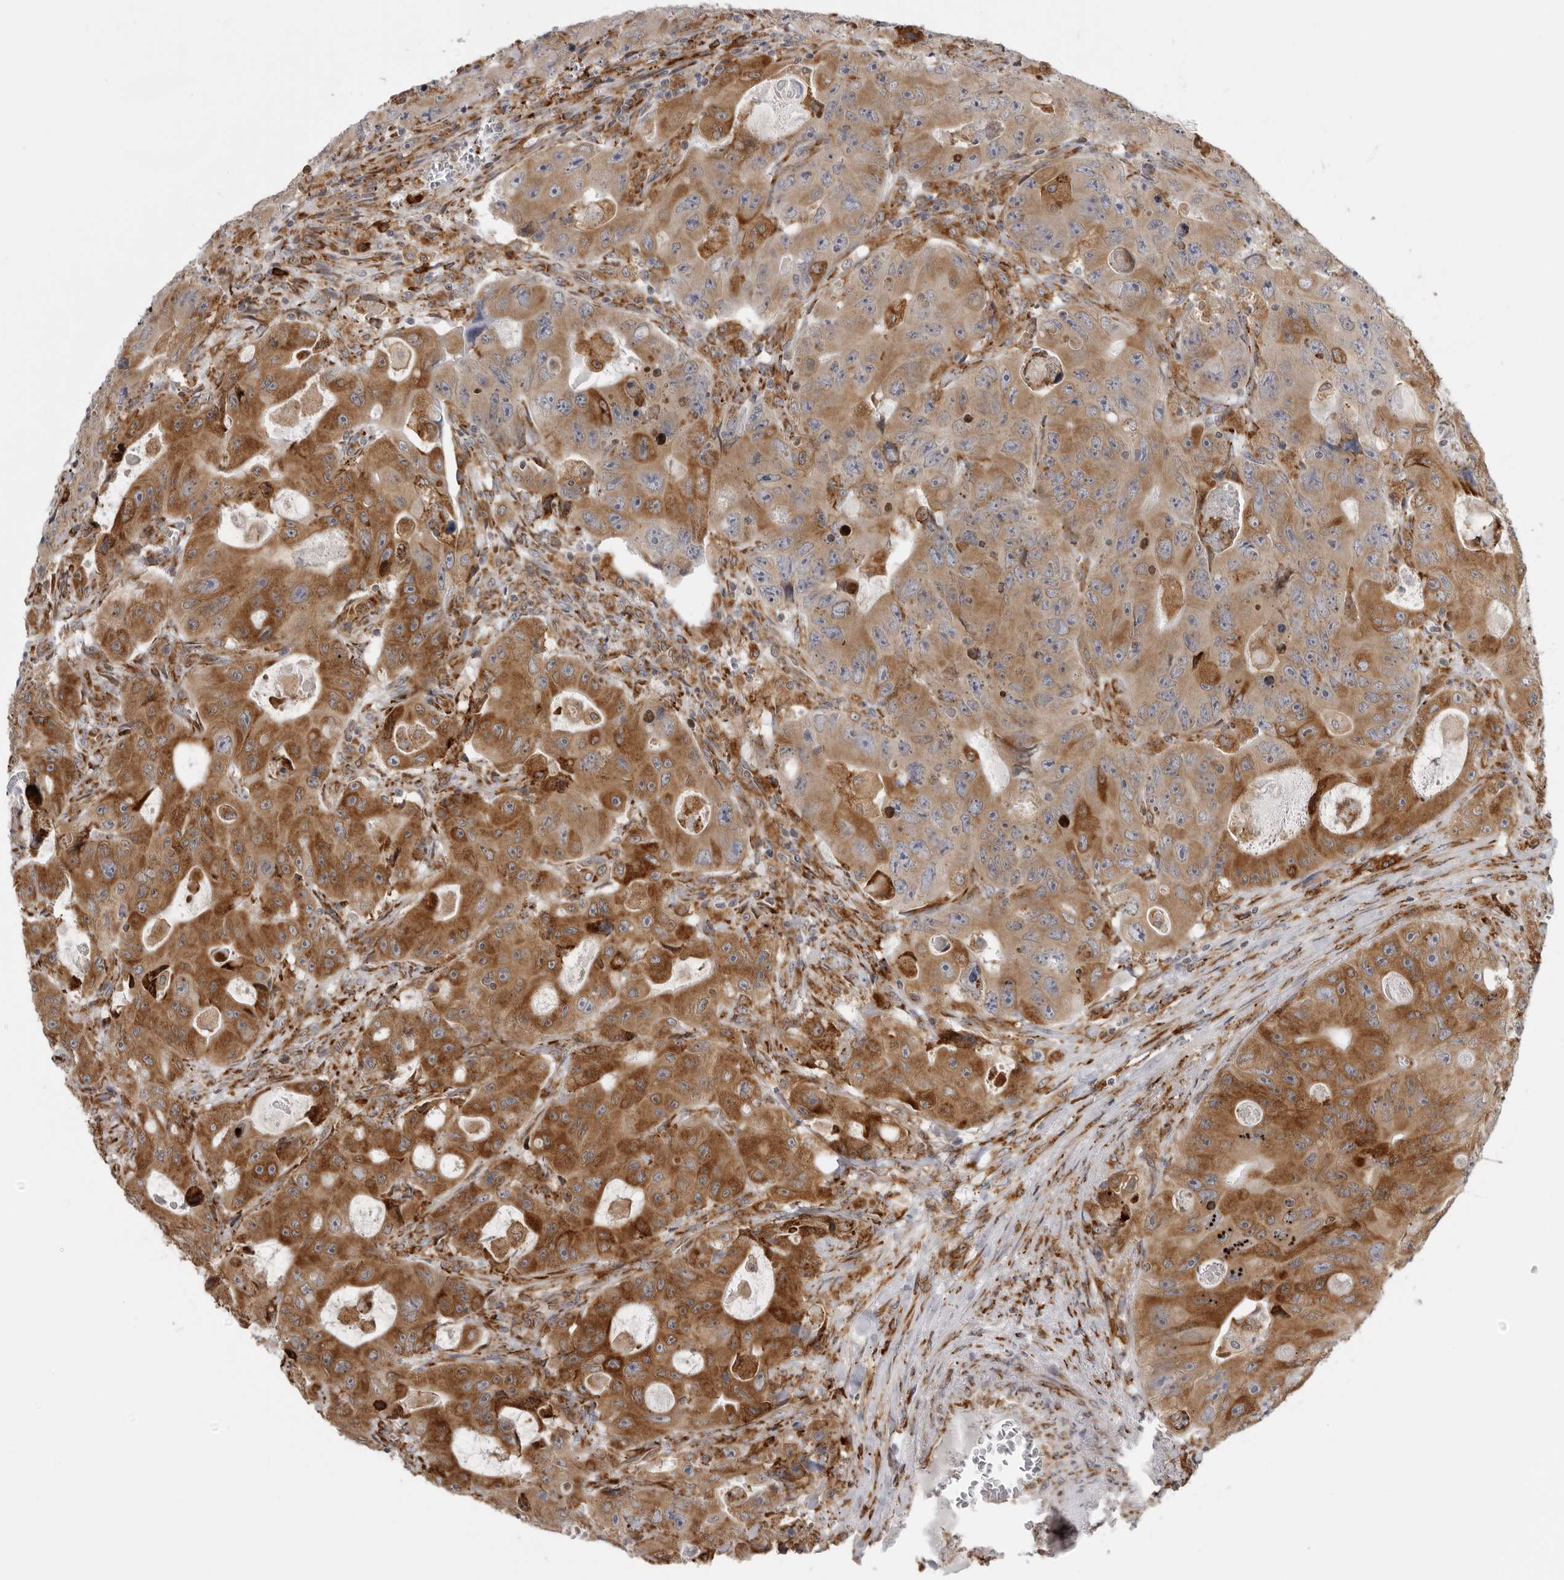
{"staining": {"intensity": "strong", "quantity": ">75%", "location": "cytoplasmic/membranous"}, "tissue": "colorectal cancer", "cell_type": "Tumor cells", "image_type": "cancer", "snomed": [{"axis": "morphology", "description": "Adenocarcinoma, NOS"}, {"axis": "topography", "description": "Colon"}], "caption": "Protein expression analysis of adenocarcinoma (colorectal) shows strong cytoplasmic/membranous staining in approximately >75% of tumor cells. The staining was performed using DAB (3,3'-diaminobenzidine) to visualize the protein expression in brown, while the nuclei were stained in blue with hematoxylin (Magnification: 20x).", "gene": "ALPK2", "patient": {"sex": "female", "age": 46}}